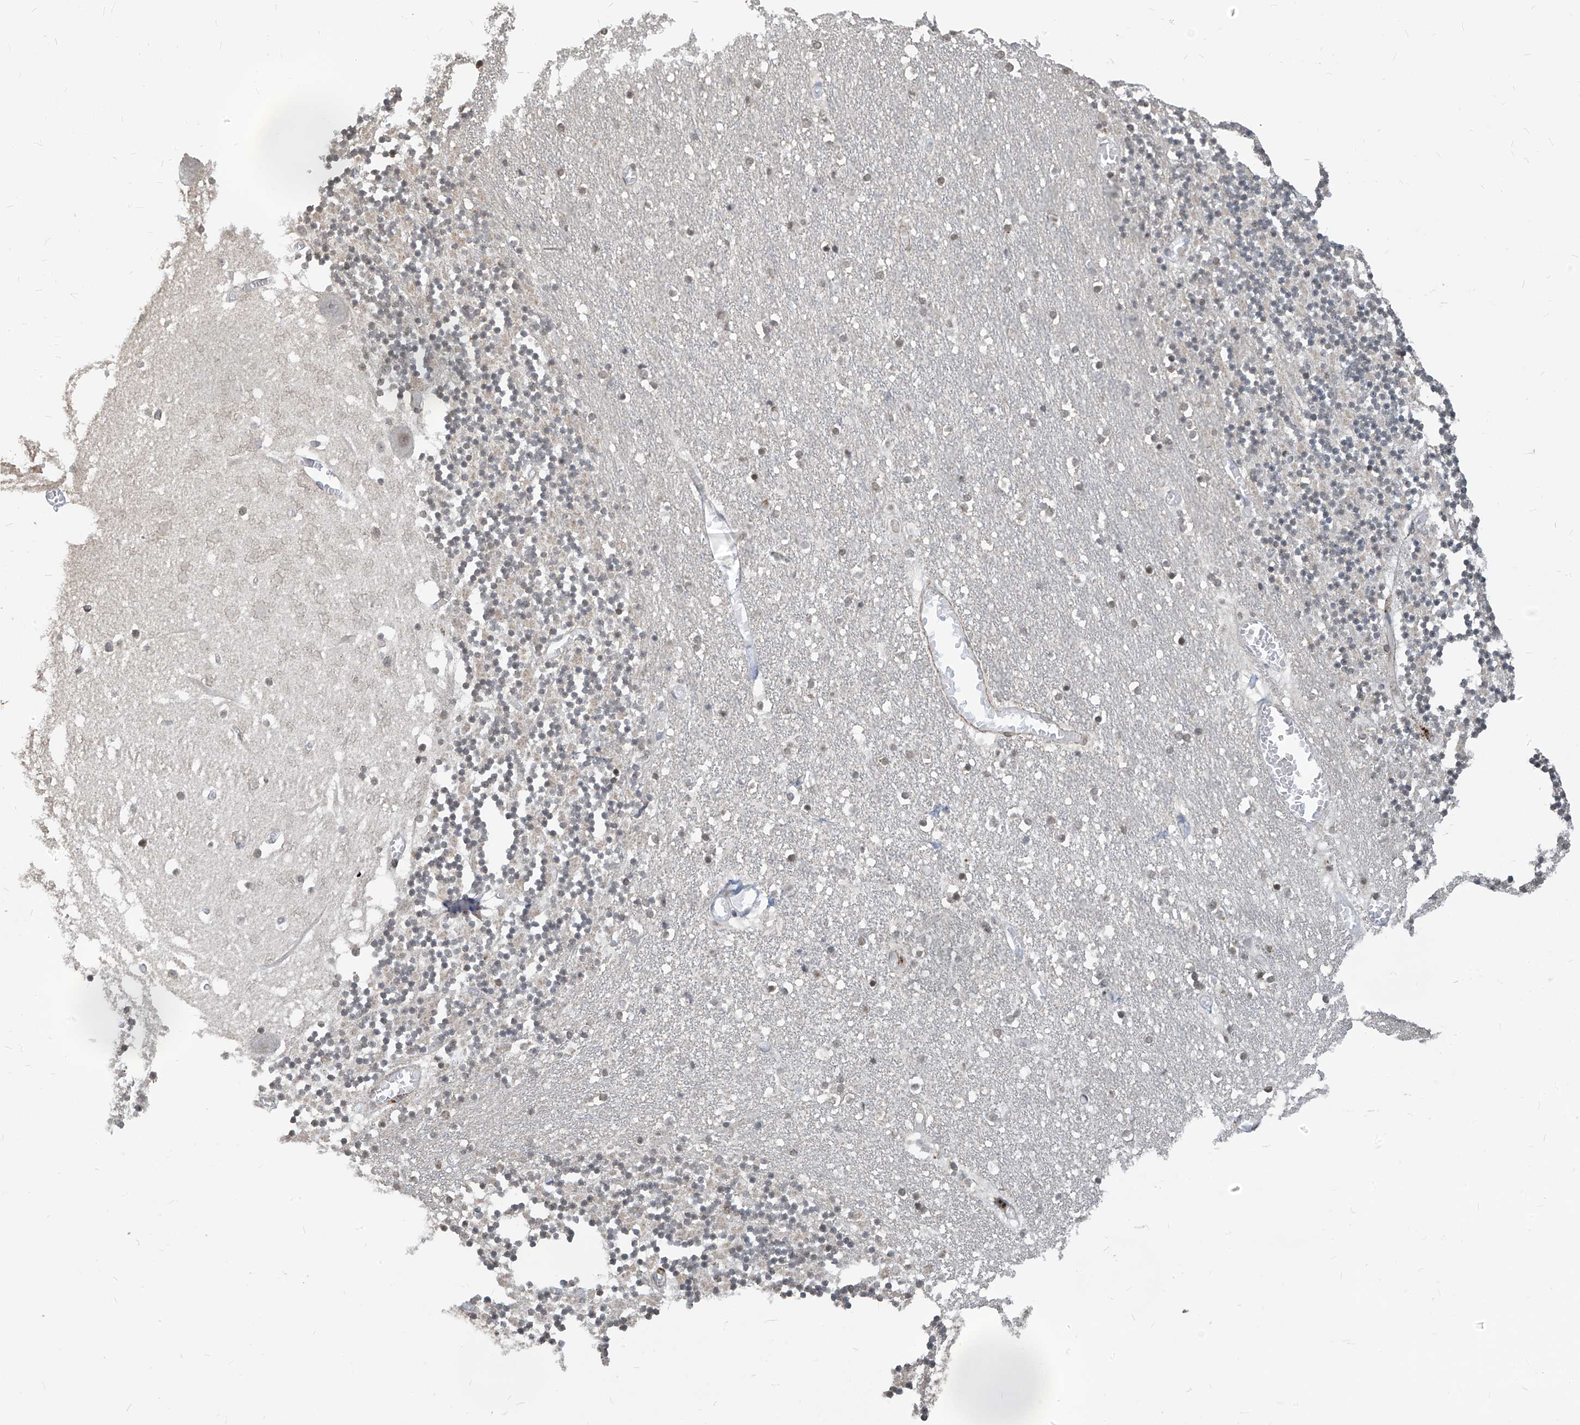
{"staining": {"intensity": "weak", "quantity": "<25%", "location": "cytoplasmic/membranous"}, "tissue": "cerebellum", "cell_type": "Cells in granular layer", "image_type": "normal", "snomed": [{"axis": "morphology", "description": "Normal tissue, NOS"}, {"axis": "topography", "description": "Cerebellum"}], "caption": "DAB (3,3'-diaminobenzidine) immunohistochemical staining of normal cerebellum reveals no significant expression in cells in granular layer. (Stains: DAB immunohistochemistry (IHC) with hematoxylin counter stain, Microscopy: brightfield microscopy at high magnification).", "gene": "METAP1D", "patient": {"sex": "female", "age": 28}}